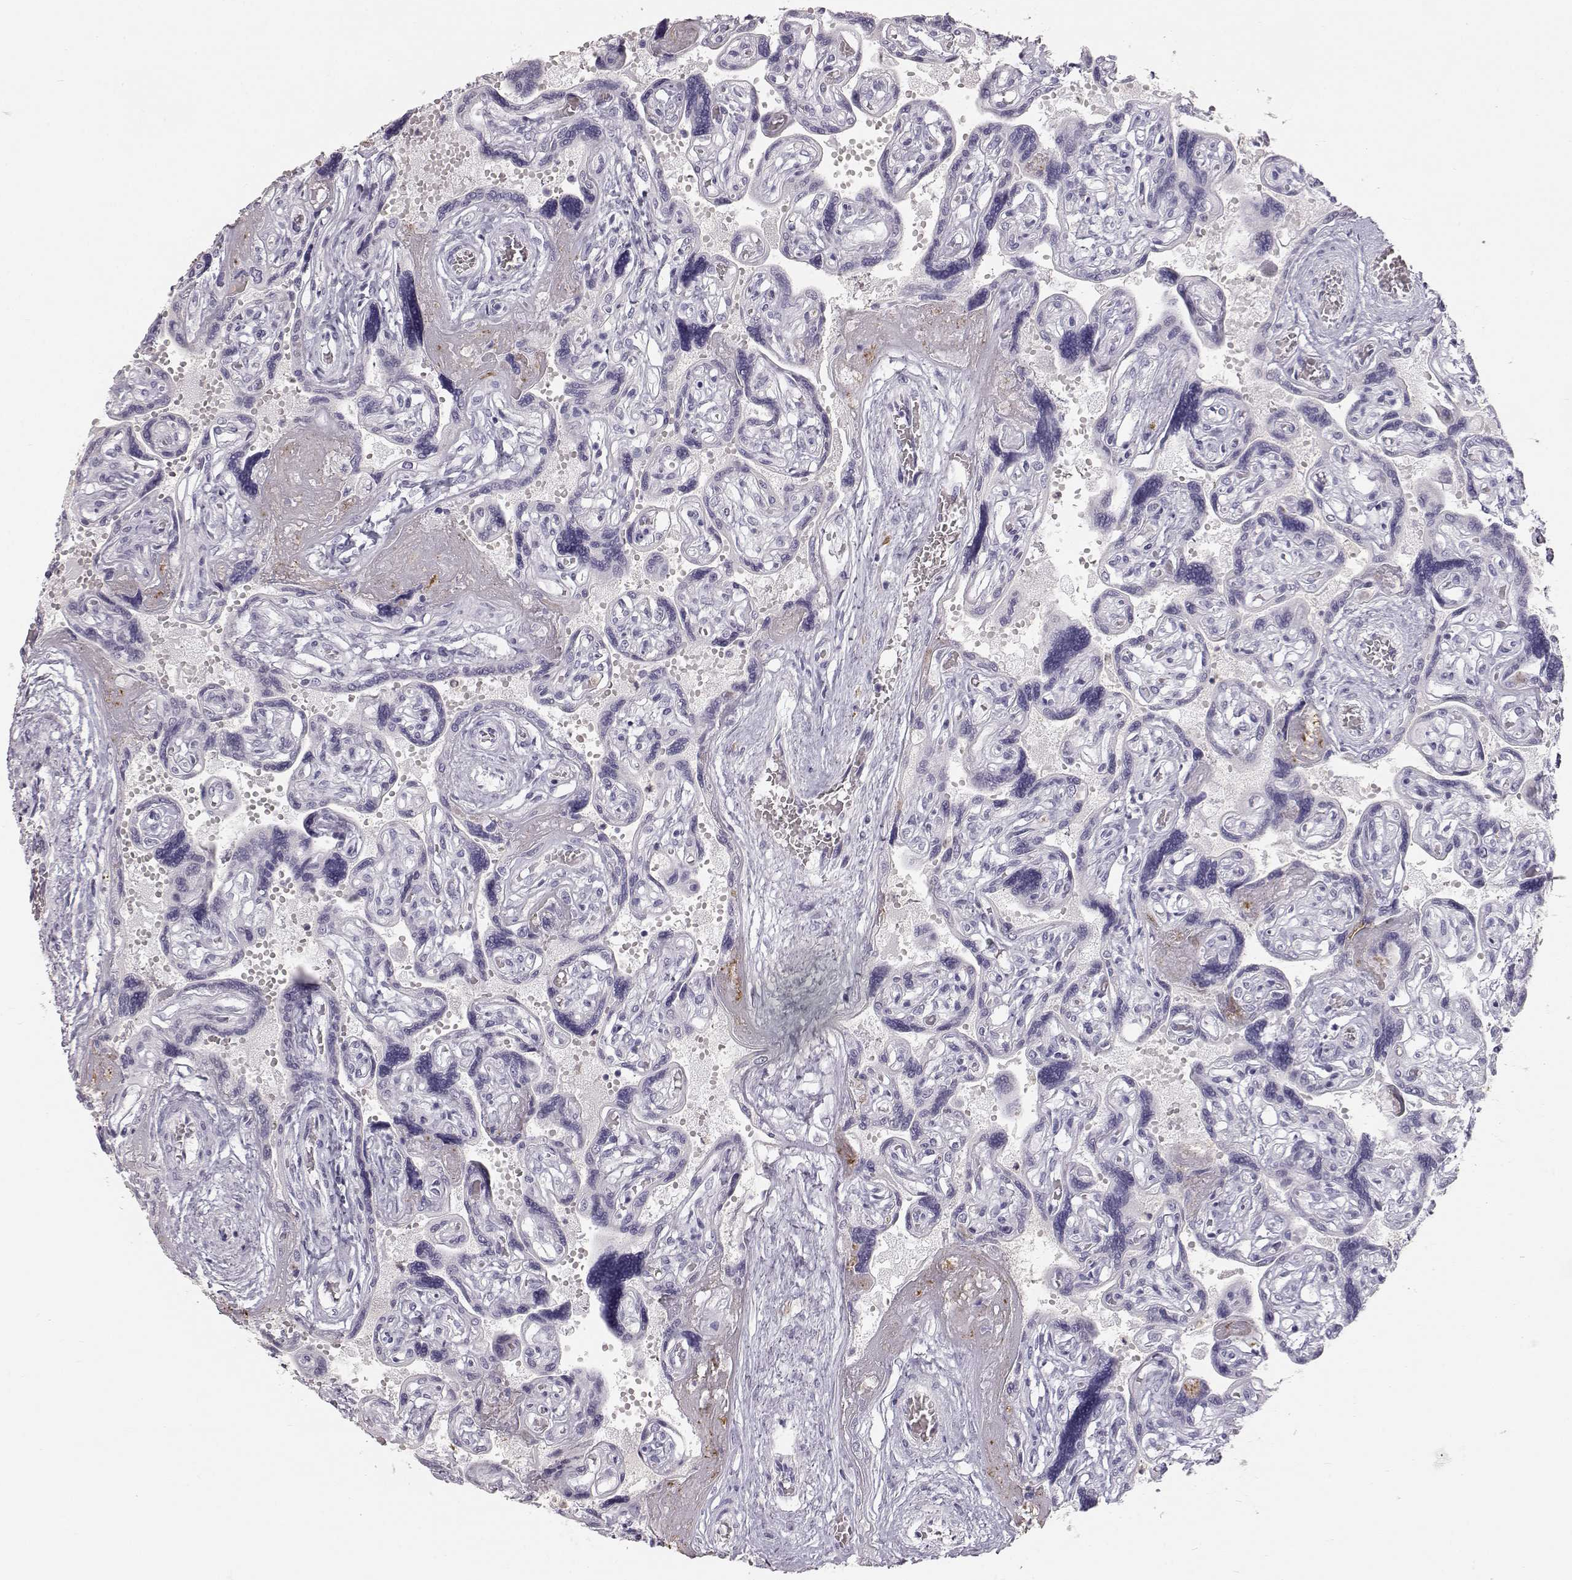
{"staining": {"intensity": "negative", "quantity": "none", "location": "none"}, "tissue": "placenta", "cell_type": "Decidual cells", "image_type": "normal", "snomed": [{"axis": "morphology", "description": "Normal tissue, NOS"}, {"axis": "topography", "description": "Placenta"}], "caption": "This histopathology image is of normal placenta stained with immunohistochemistry to label a protein in brown with the nuclei are counter-stained blue. There is no positivity in decidual cells. (Immunohistochemistry, brightfield microscopy, high magnification).", "gene": "KRTAP16", "patient": {"sex": "female", "age": 32}}